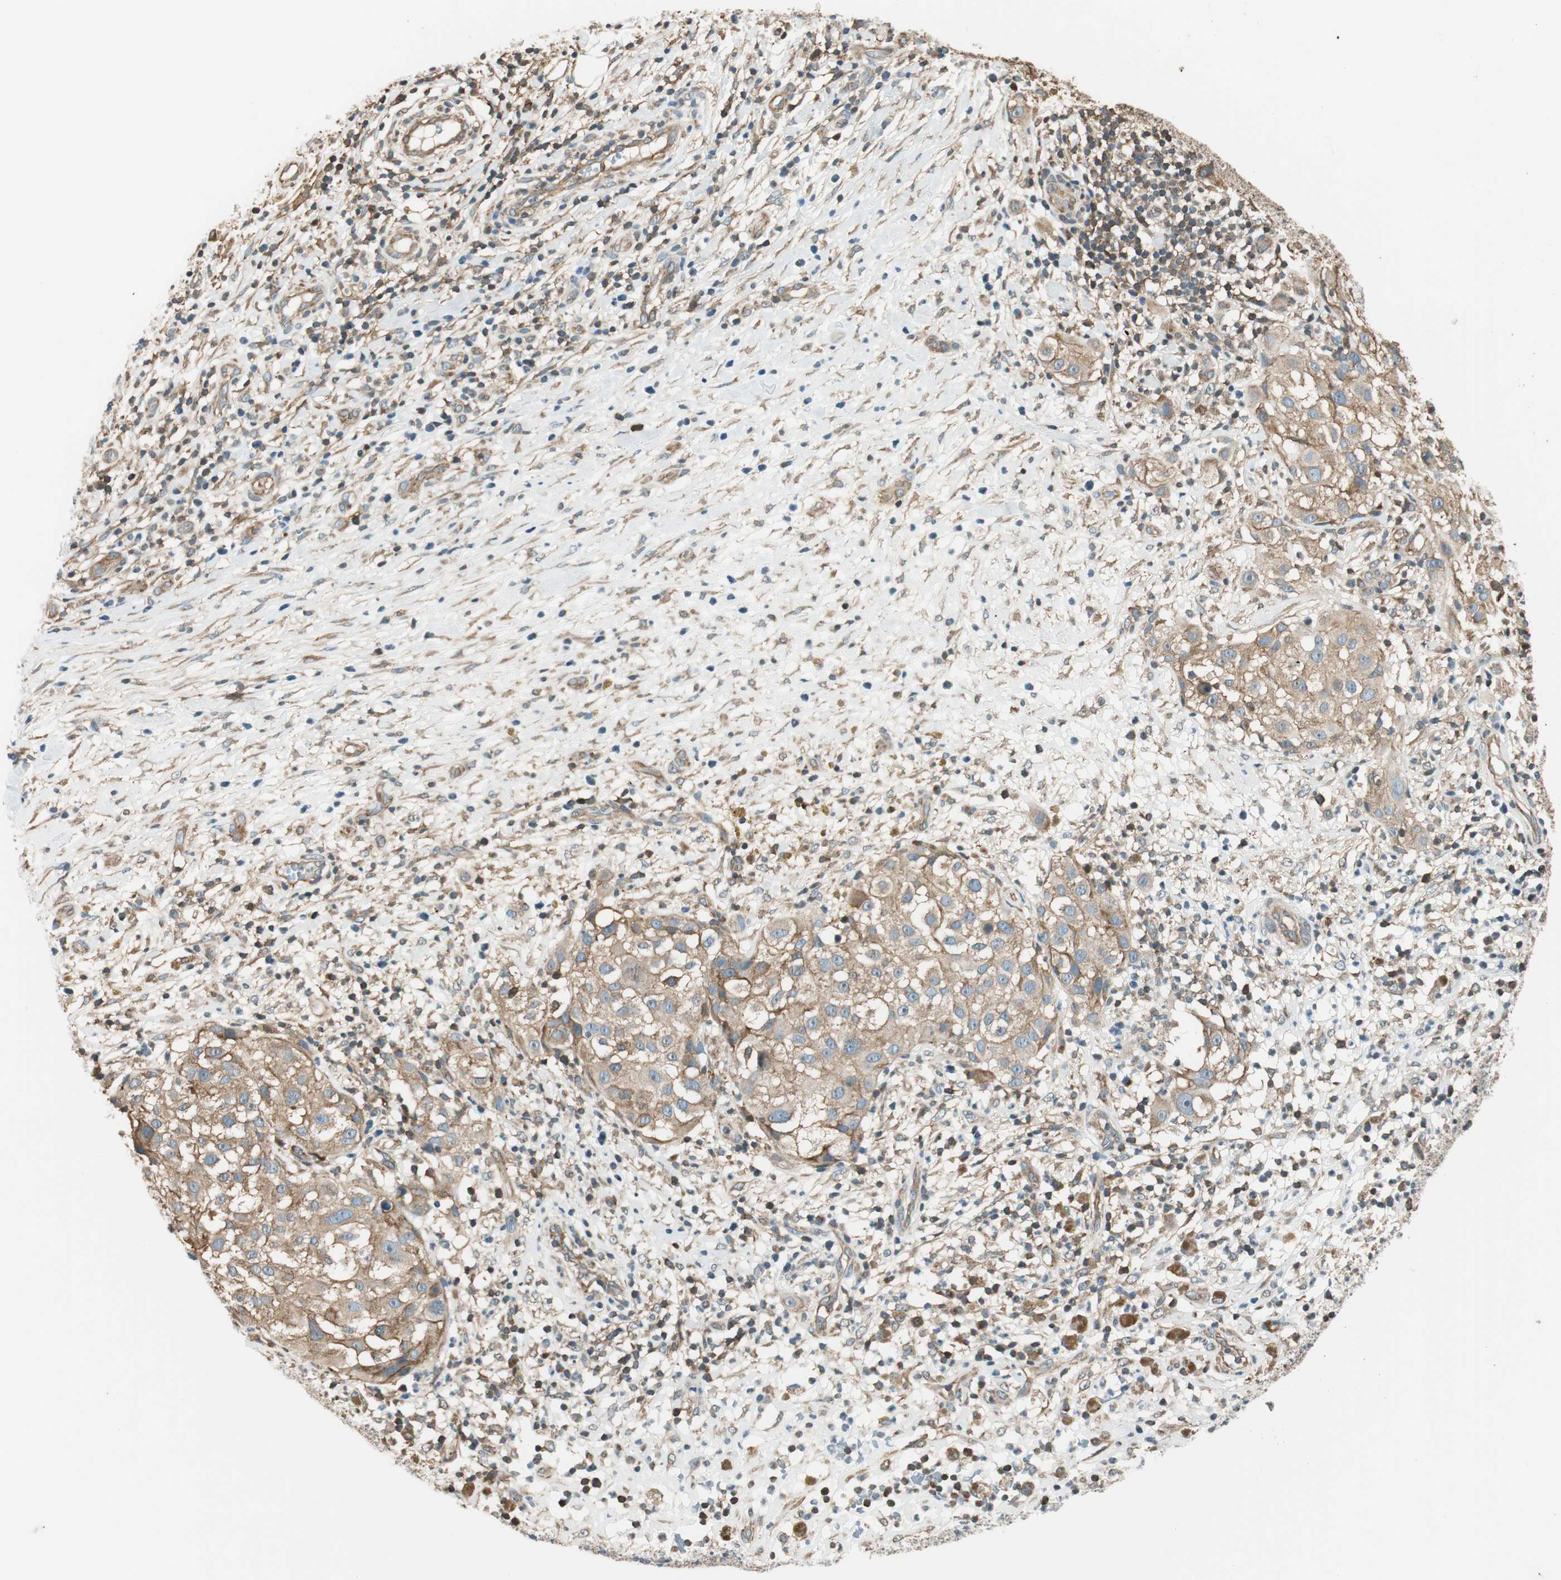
{"staining": {"intensity": "moderate", "quantity": ">75%", "location": "cytoplasmic/membranous"}, "tissue": "melanoma", "cell_type": "Tumor cells", "image_type": "cancer", "snomed": [{"axis": "morphology", "description": "Necrosis, NOS"}, {"axis": "morphology", "description": "Malignant melanoma, NOS"}, {"axis": "topography", "description": "Skin"}], "caption": "Immunohistochemistry (IHC) of human malignant melanoma exhibits medium levels of moderate cytoplasmic/membranous expression in about >75% of tumor cells. (DAB = brown stain, brightfield microscopy at high magnification).", "gene": "PI4K2B", "patient": {"sex": "female", "age": 87}}